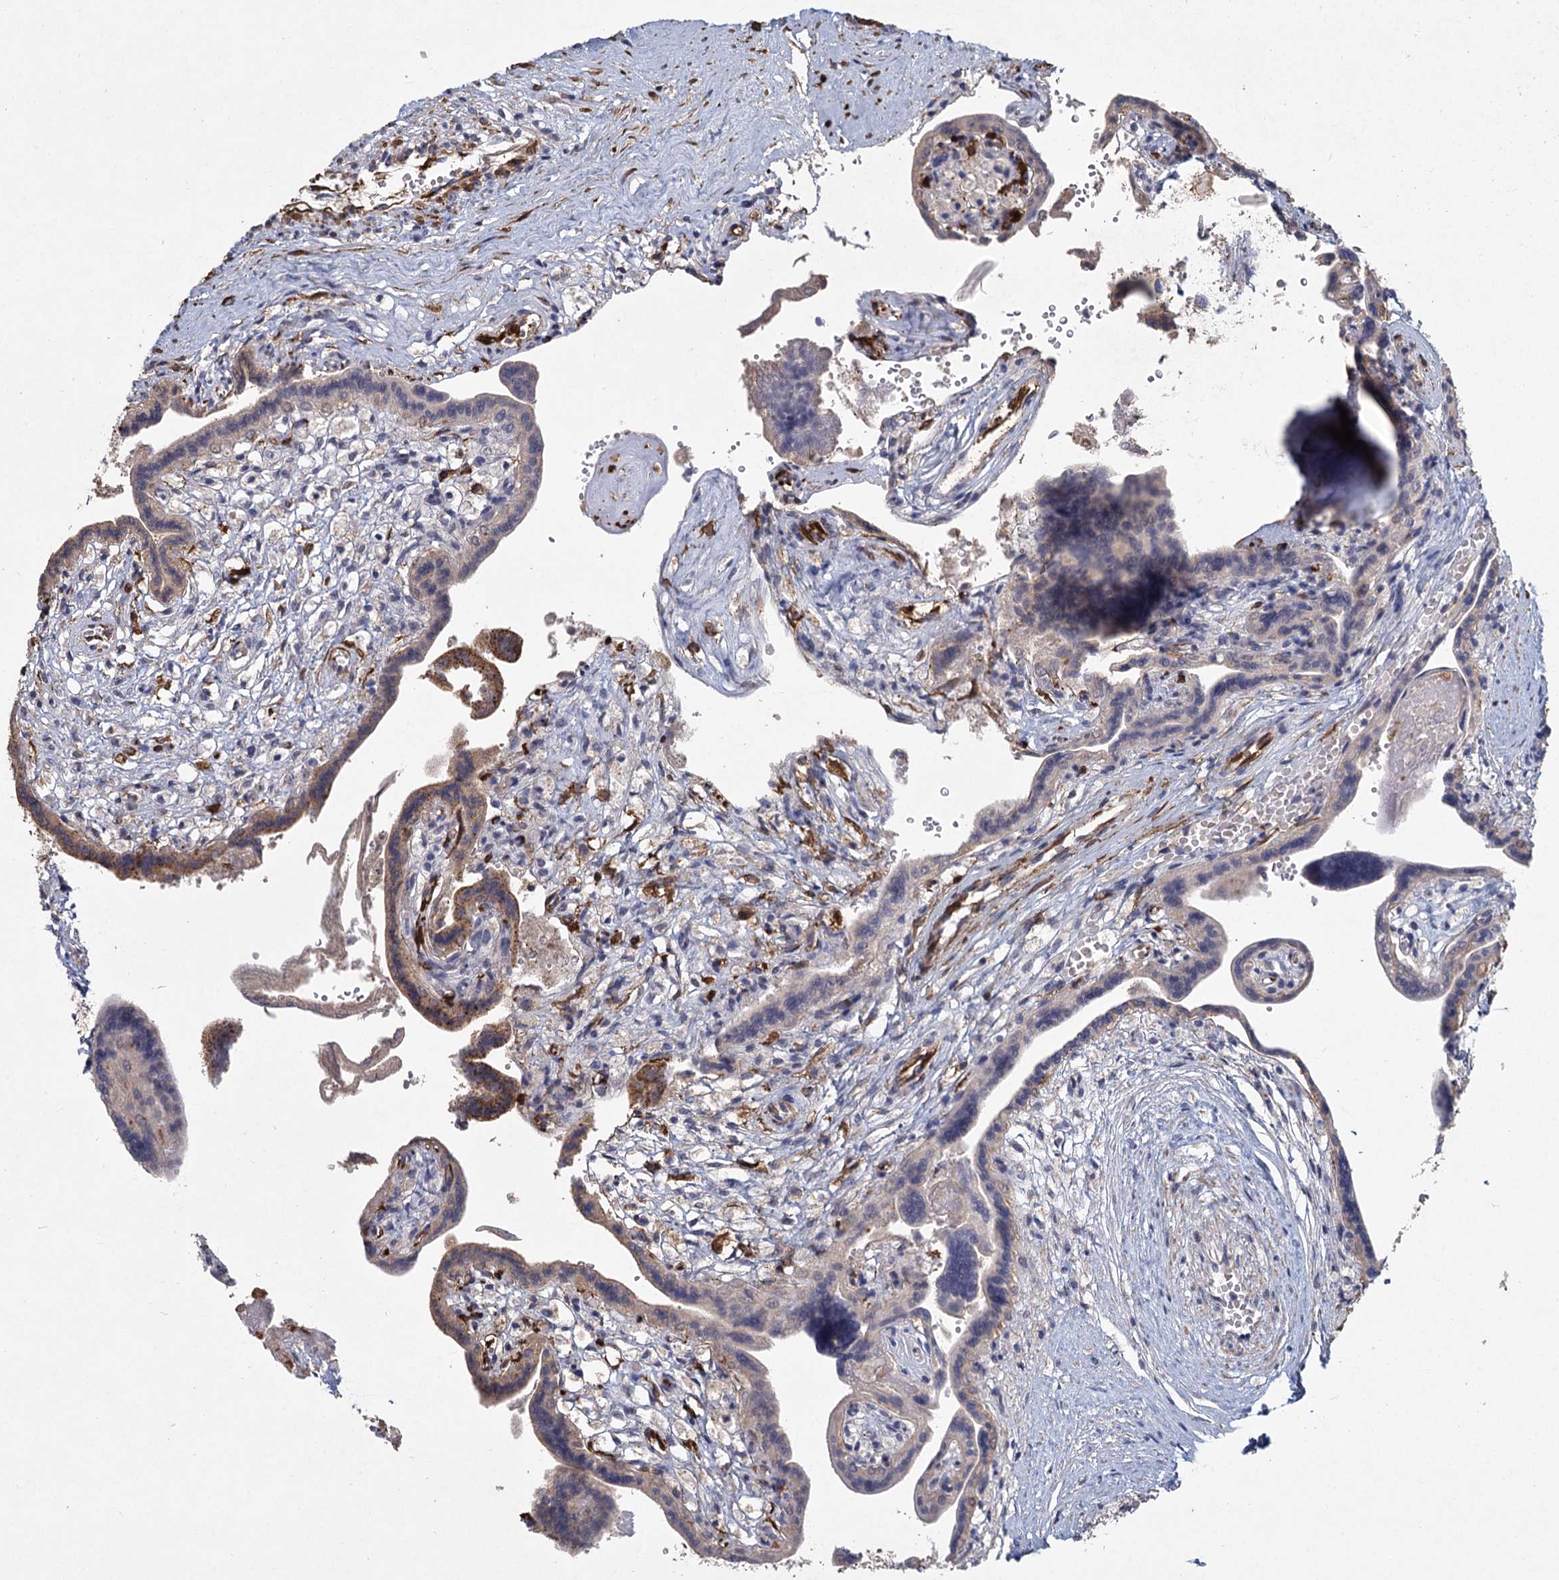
{"staining": {"intensity": "moderate", "quantity": "<25%", "location": "cytoplasmic/membranous"}, "tissue": "placenta", "cell_type": "Trophoblastic cells", "image_type": "normal", "snomed": [{"axis": "morphology", "description": "Normal tissue, NOS"}, {"axis": "topography", "description": "Placenta"}], "caption": "Immunohistochemistry (IHC) image of benign placenta: placenta stained using immunohistochemistry (IHC) demonstrates low levels of moderate protein expression localized specifically in the cytoplasmic/membranous of trophoblastic cells, appearing as a cytoplasmic/membranous brown color.", "gene": "HES2", "patient": {"sex": "female", "age": 37}}